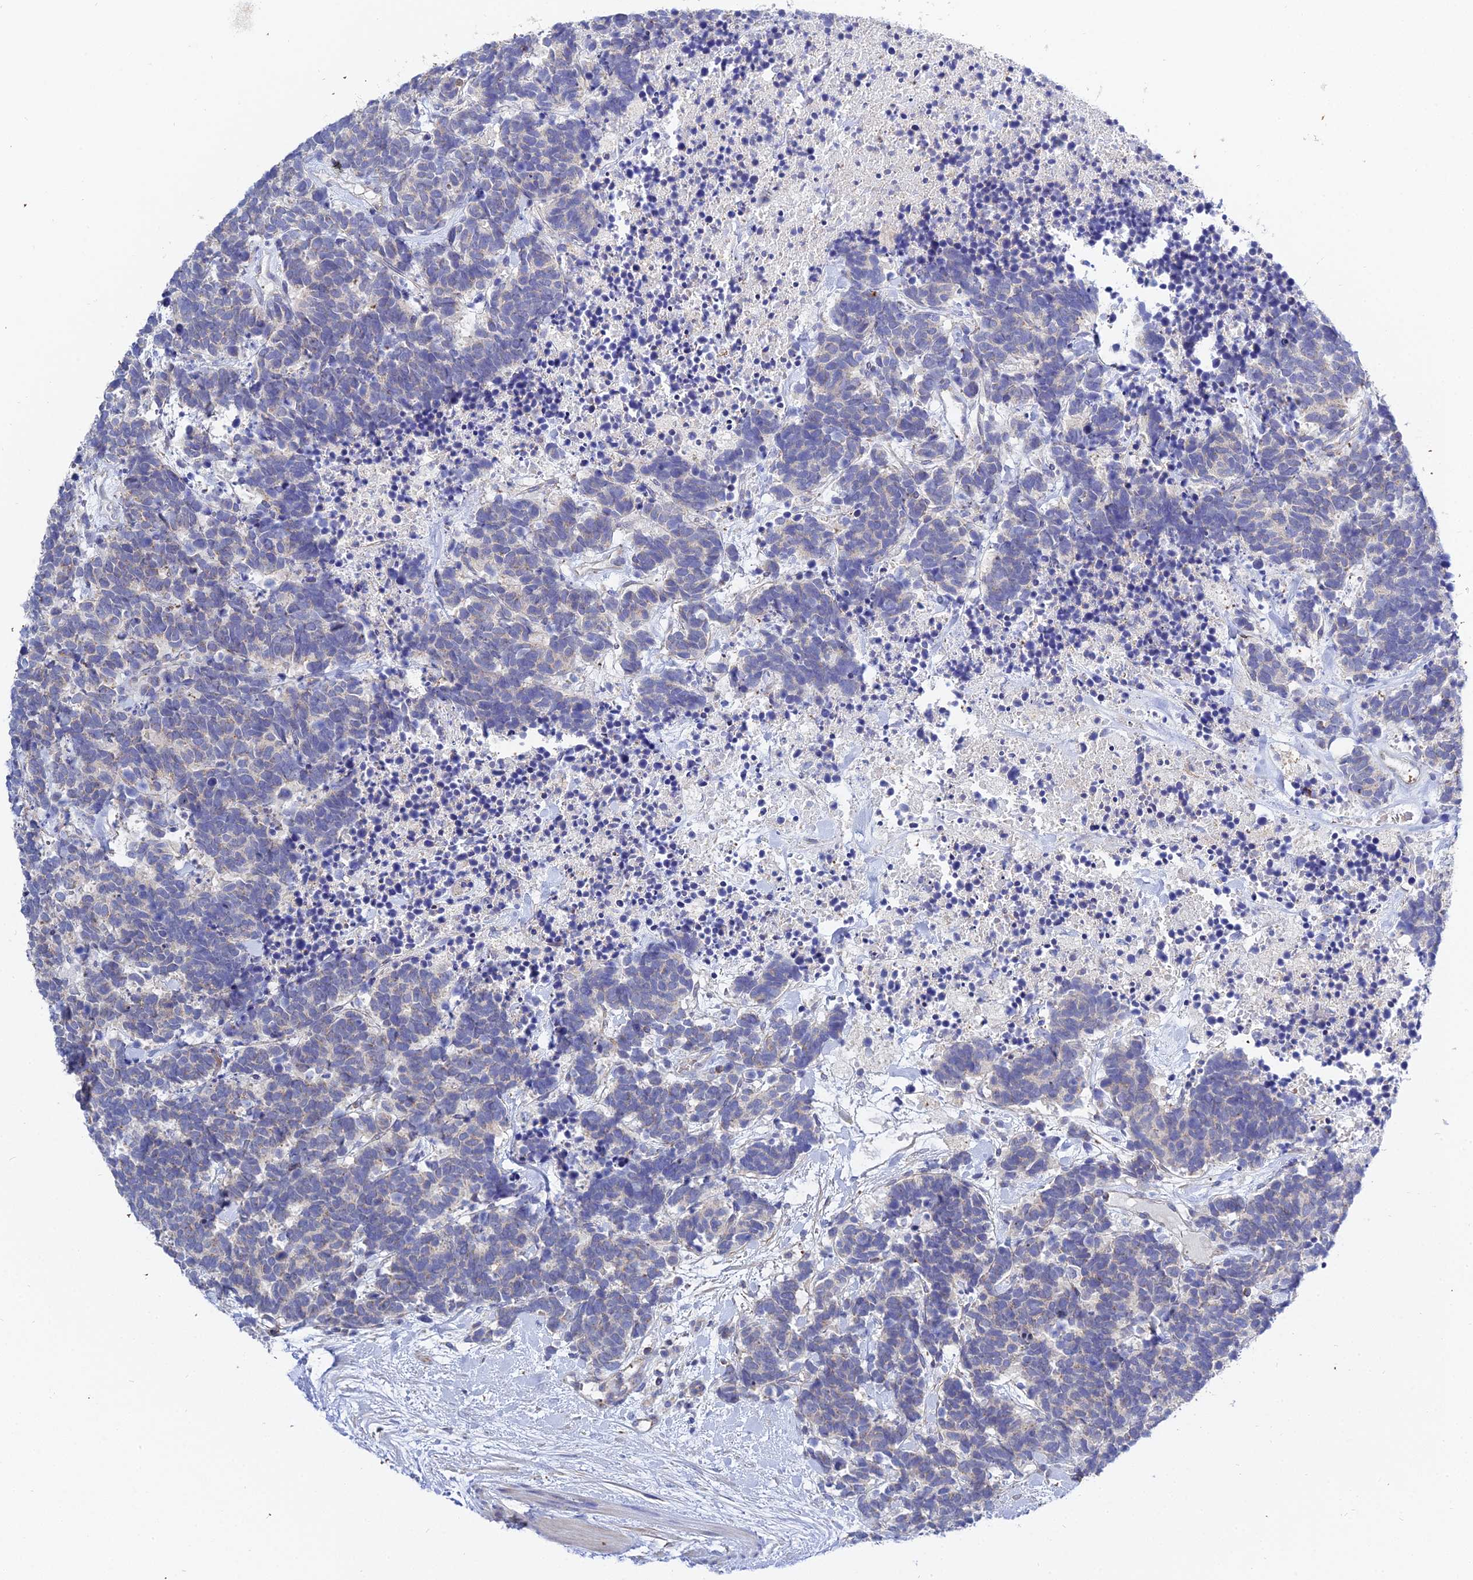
{"staining": {"intensity": "negative", "quantity": "none", "location": "none"}, "tissue": "carcinoid", "cell_type": "Tumor cells", "image_type": "cancer", "snomed": [{"axis": "morphology", "description": "Carcinoma, NOS"}, {"axis": "morphology", "description": "Carcinoid, malignant, NOS"}, {"axis": "topography", "description": "Prostate"}], "caption": "DAB (3,3'-diaminobenzidine) immunohistochemical staining of carcinoid exhibits no significant positivity in tumor cells. (Brightfield microscopy of DAB (3,3'-diaminobenzidine) immunohistochemistry at high magnification).", "gene": "APOBEC3H", "patient": {"sex": "male", "age": 57}}